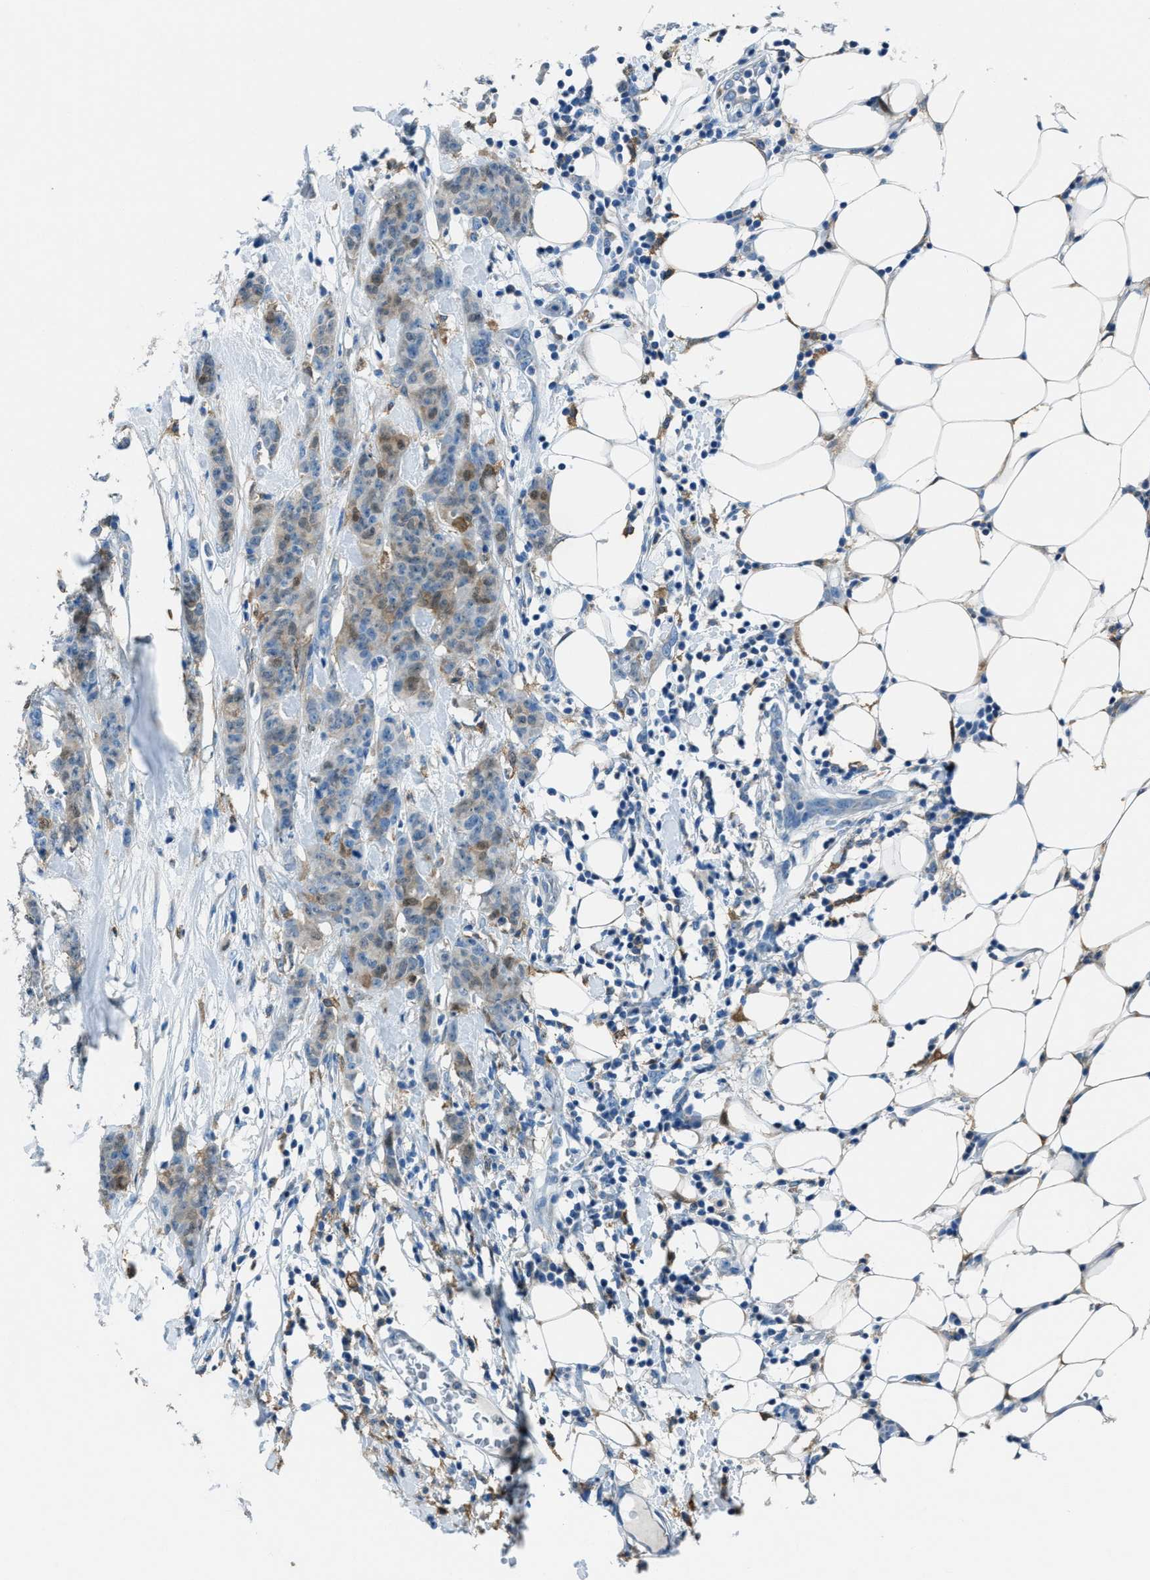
{"staining": {"intensity": "moderate", "quantity": "25%-75%", "location": "cytoplasmic/membranous"}, "tissue": "breast cancer", "cell_type": "Tumor cells", "image_type": "cancer", "snomed": [{"axis": "morphology", "description": "Normal tissue, NOS"}, {"axis": "morphology", "description": "Duct carcinoma"}, {"axis": "topography", "description": "Breast"}], "caption": "Tumor cells demonstrate medium levels of moderate cytoplasmic/membranous staining in approximately 25%-75% of cells in human breast infiltrating ductal carcinoma. The protein of interest is shown in brown color, while the nuclei are stained blue.", "gene": "MATCAP2", "patient": {"sex": "female", "age": 40}}